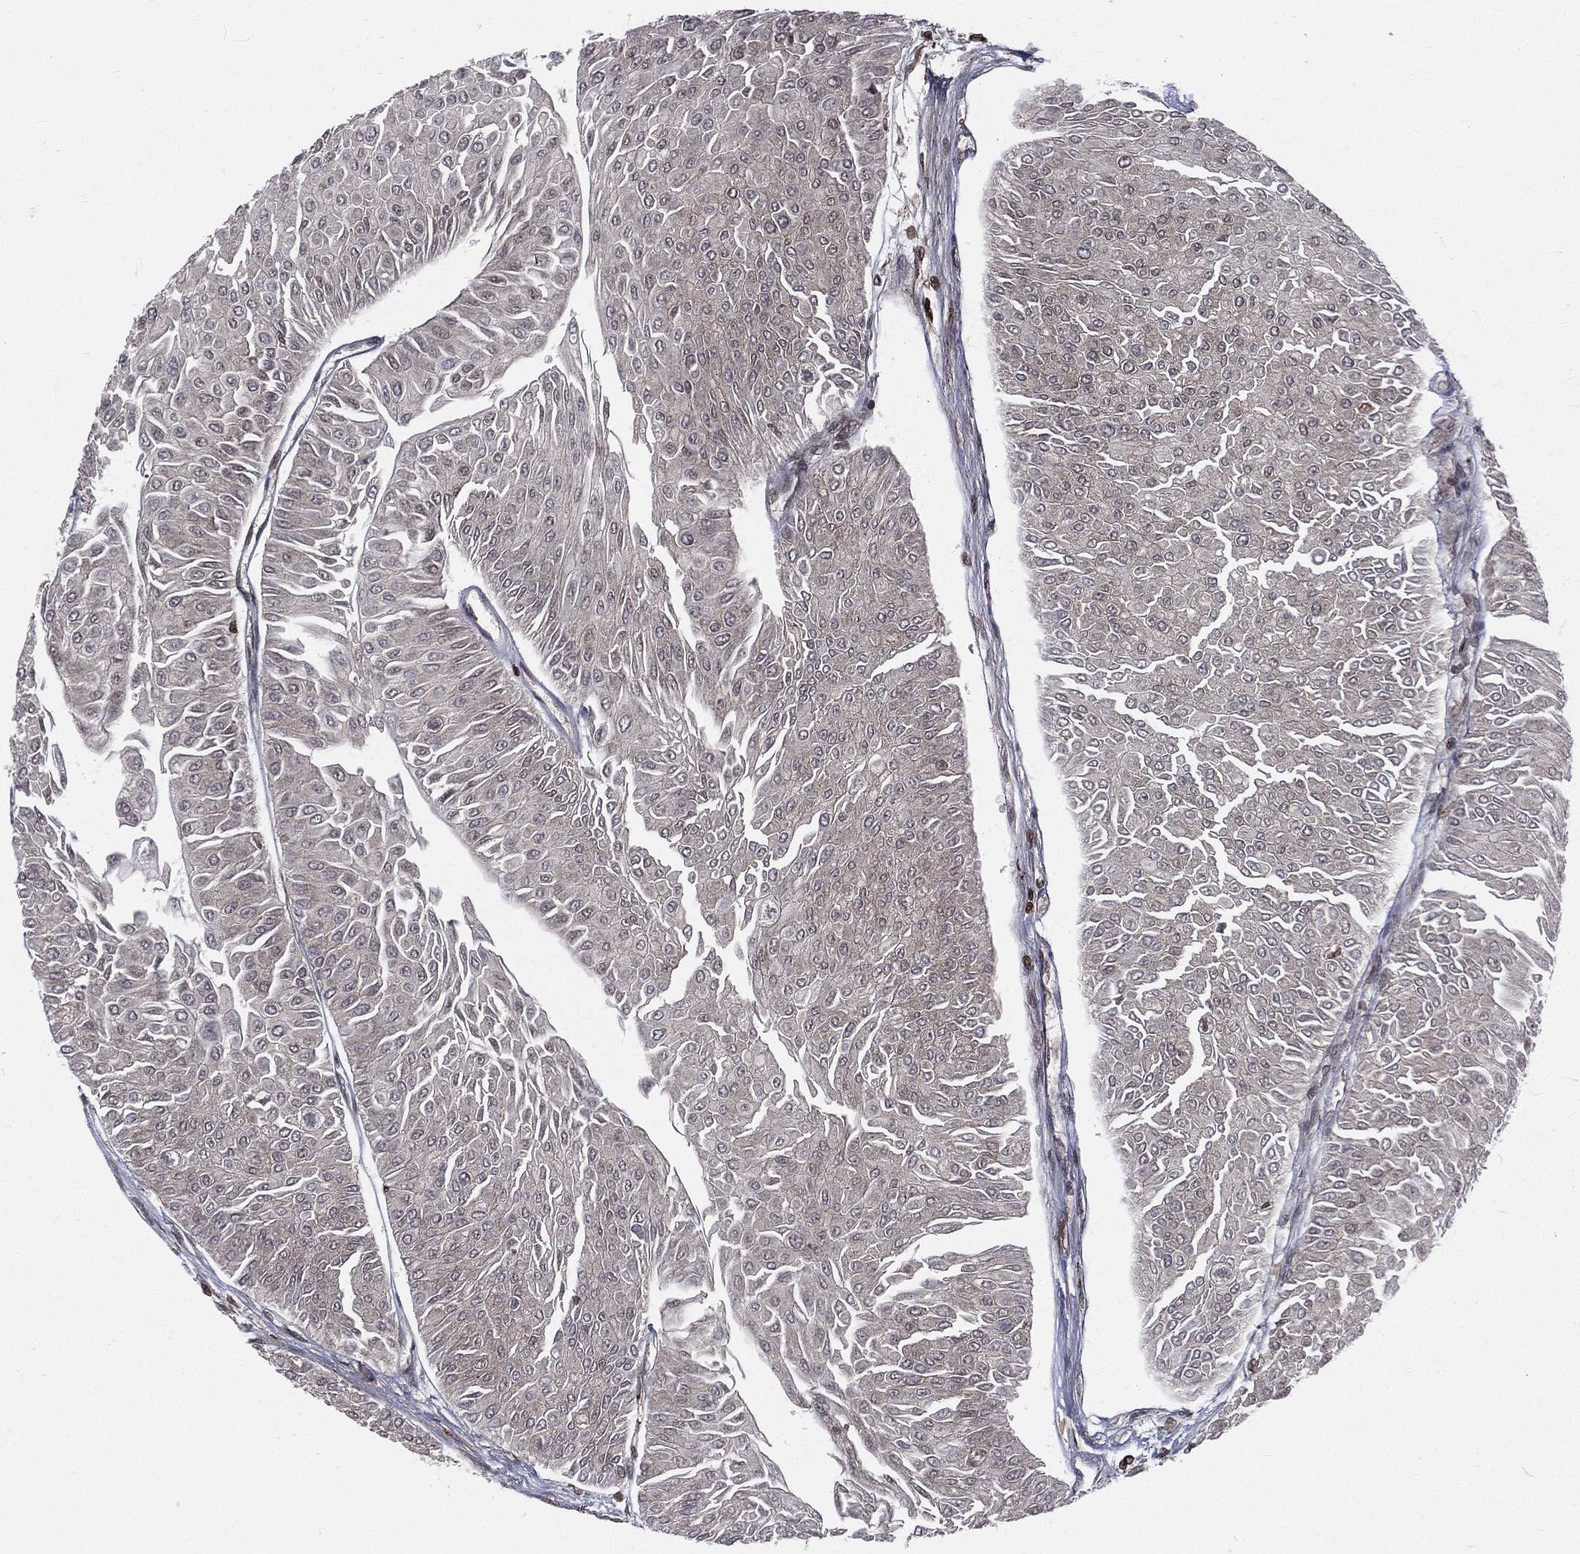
{"staining": {"intensity": "negative", "quantity": "none", "location": "none"}, "tissue": "urothelial cancer", "cell_type": "Tumor cells", "image_type": "cancer", "snomed": [{"axis": "morphology", "description": "Urothelial carcinoma, Low grade"}, {"axis": "topography", "description": "Urinary bladder"}], "caption": "Photomicrograph shows no significant protein expression in tumor cells of urothelial cancer. (Stains: DAB immunohistochemistry with hematoxylin counter stain, Microscopy: brightfield microscopy at high magnification).", "gene": "LBR", "patient": {"sex": "male", "age": 67}}